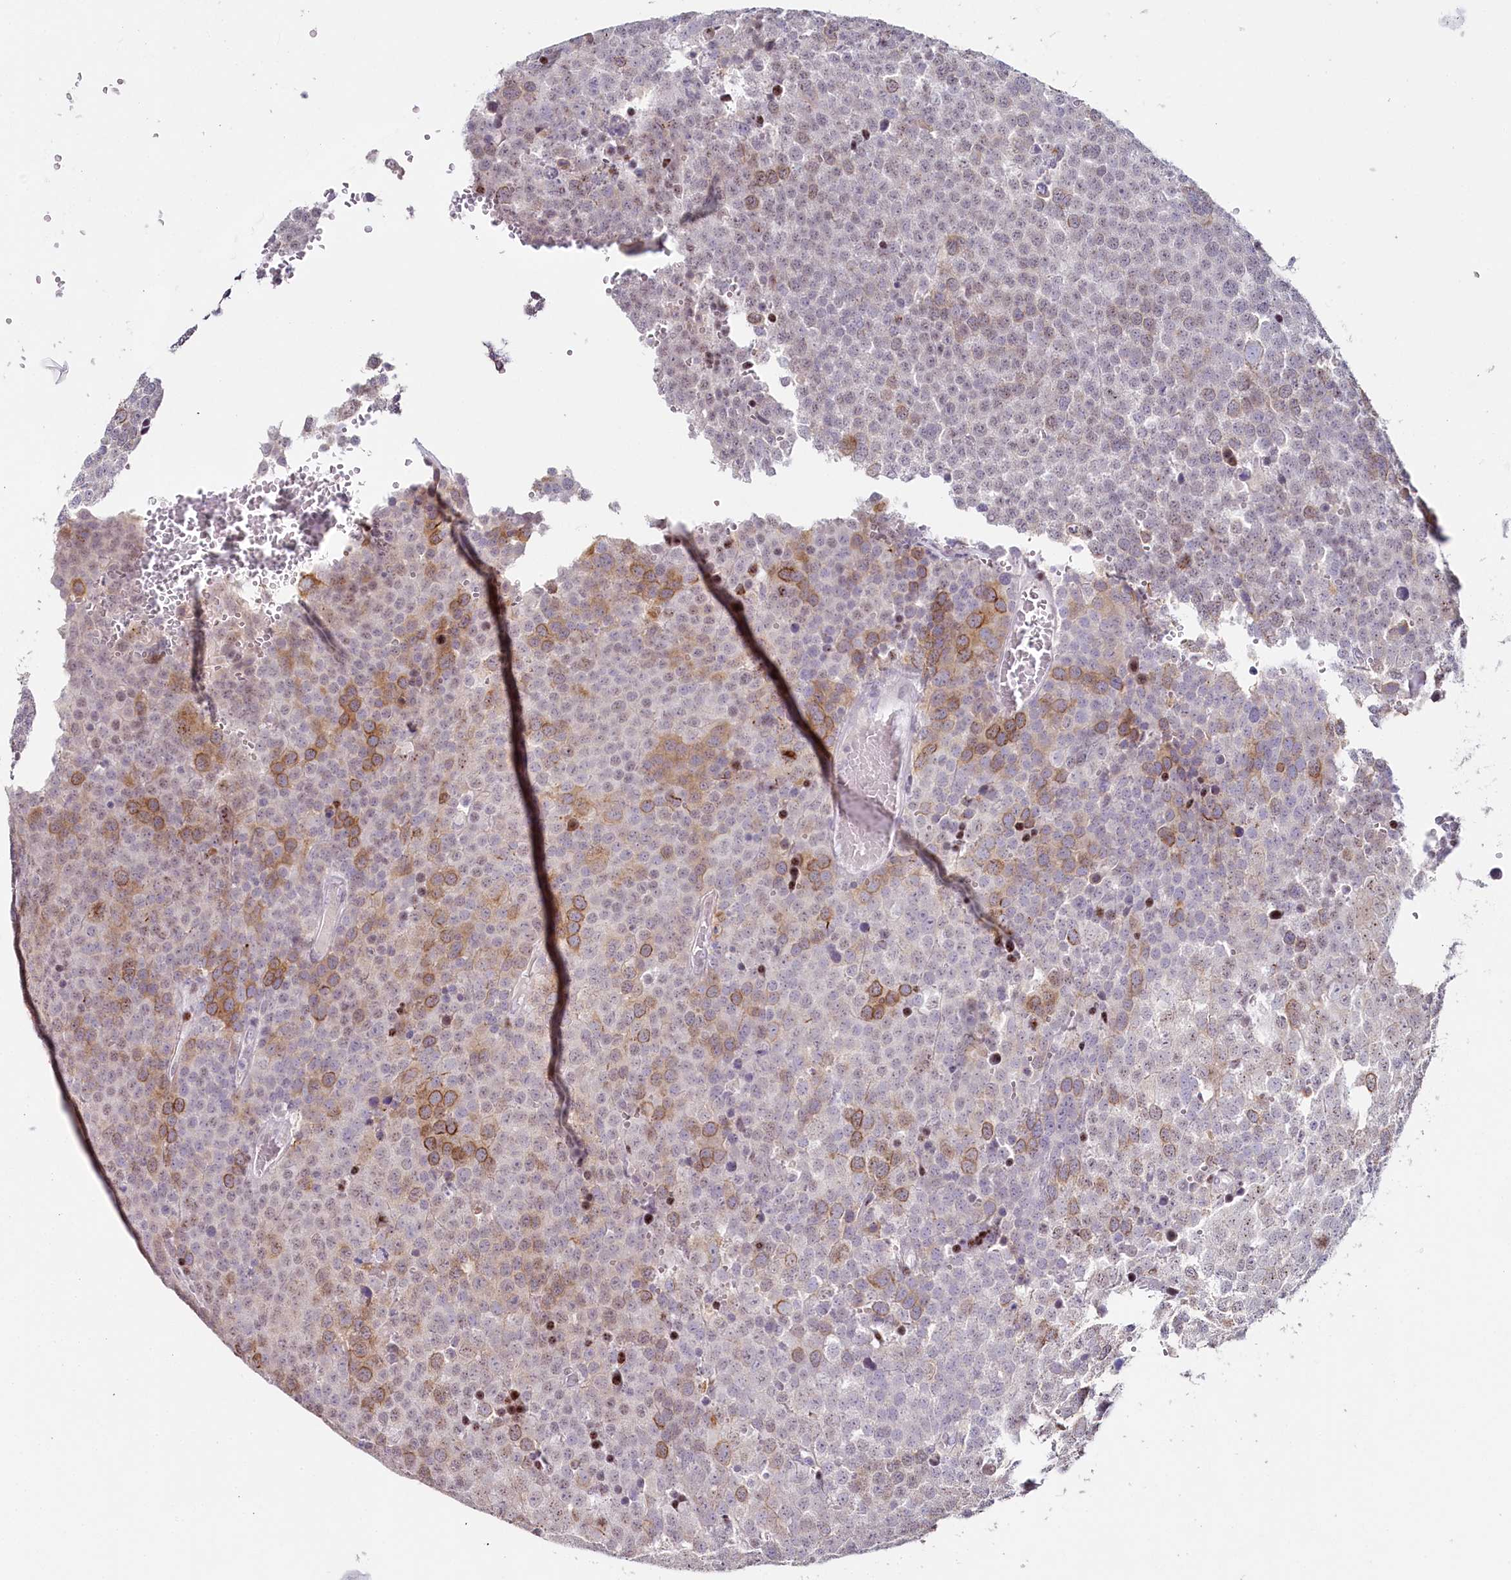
{"staining": {"intensity": "moderate", "quantity": "25%-75%", "location": "cytoplasmic/membranous"}, "tissue": "testis cancer", "cell_type": "Tumor cells", "image_type": "cancer", "snomed": [{"axis": "morphology", "description": "Seminoma, NOS"}, {"axis": "topography", "description": "Testis"}], "caption": "A micrograph of human testis cancer (seminoma) stained for a protein demonstrates moderate cytoplasmic/membranous brown staining in tumor cells.", "gene": "HPD", "patient": {"sex": "male", "age": 71}}